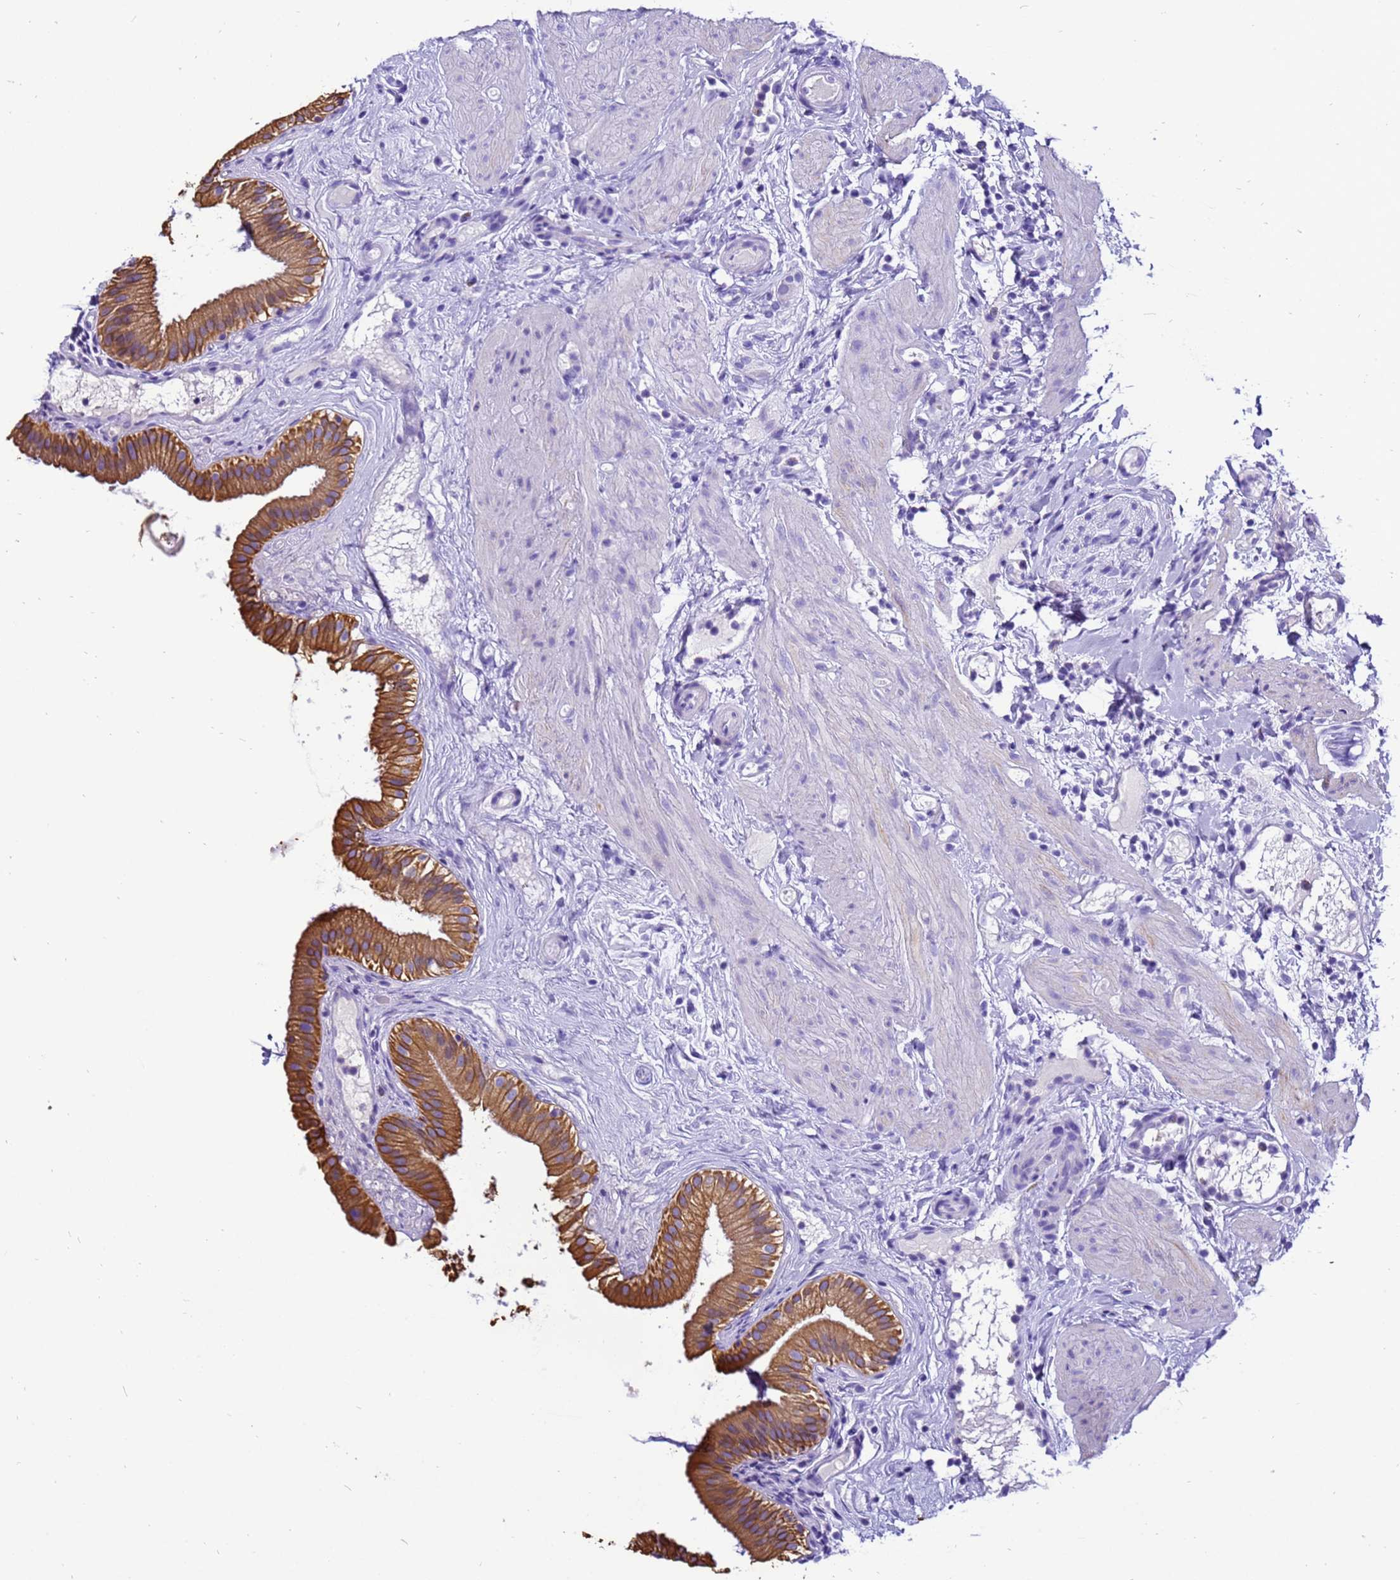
{"staining": {"intensity": "strong", "quantity": ">75%", "location": "cytoplasmic/membranous"}, "tissue": "gallbladder", "cell_type": "Glandular cells", "image_type": "normal", "snomed": [{"axis": "morphology", "description": "Normal tissue, NOS"}, {"axis": "topography", "description": "Gallbladder"}], "caption": "Immunohistochemical staining of unremarkable gallbladder exhibits >75% levels of strong cytoplasmic/membranous protein expression in approximately >75% of glandular cells.", "gene": "PIEZO2", "patient": {"sex": "female", "age": 26}}